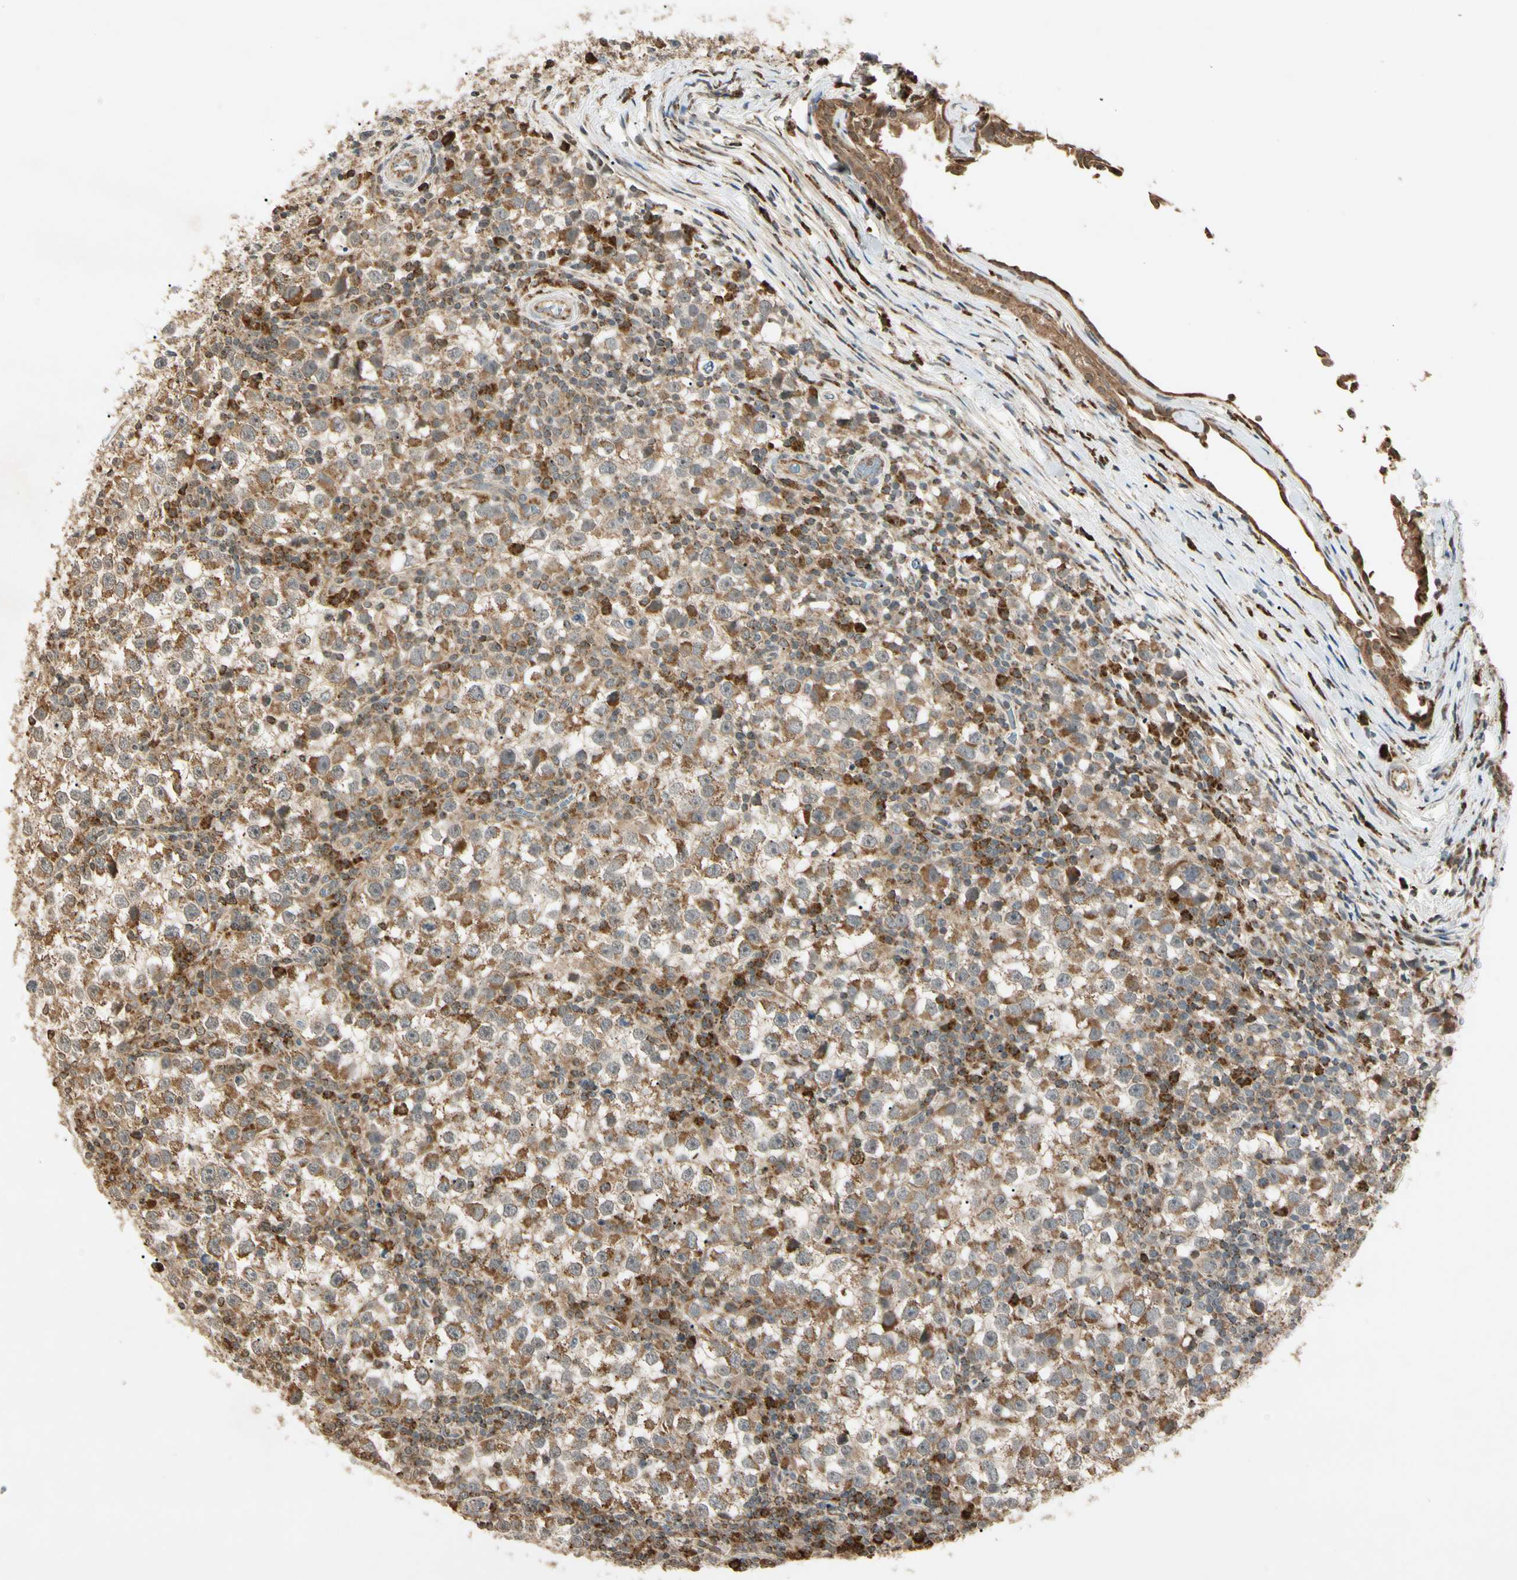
{"staining": {"intensity": "moderate", "quantity": ">75%", "location": "cytoplasmic/membranous"}, "tissue": "testis cancer", "cell_type": "Tumor cells", "image_type": "cancer", "snomed": [{"axis": "morphology", "description": "Seminoma, NOS"}, {"axis": "topography", "description": "Testis"}], "caption": "Immunohistochemistry (IHC) image of neoplastic tissue: human testis seminoma stained using IHC exhibits medium levels of moderate protein expression localized specifically in the cytoplasmic/membranous of tumor cells, appearing as a cytoplasmic/membranous brown color.", "gene": "PRDX5", "patient": {"sex": "male", "age": 65}}